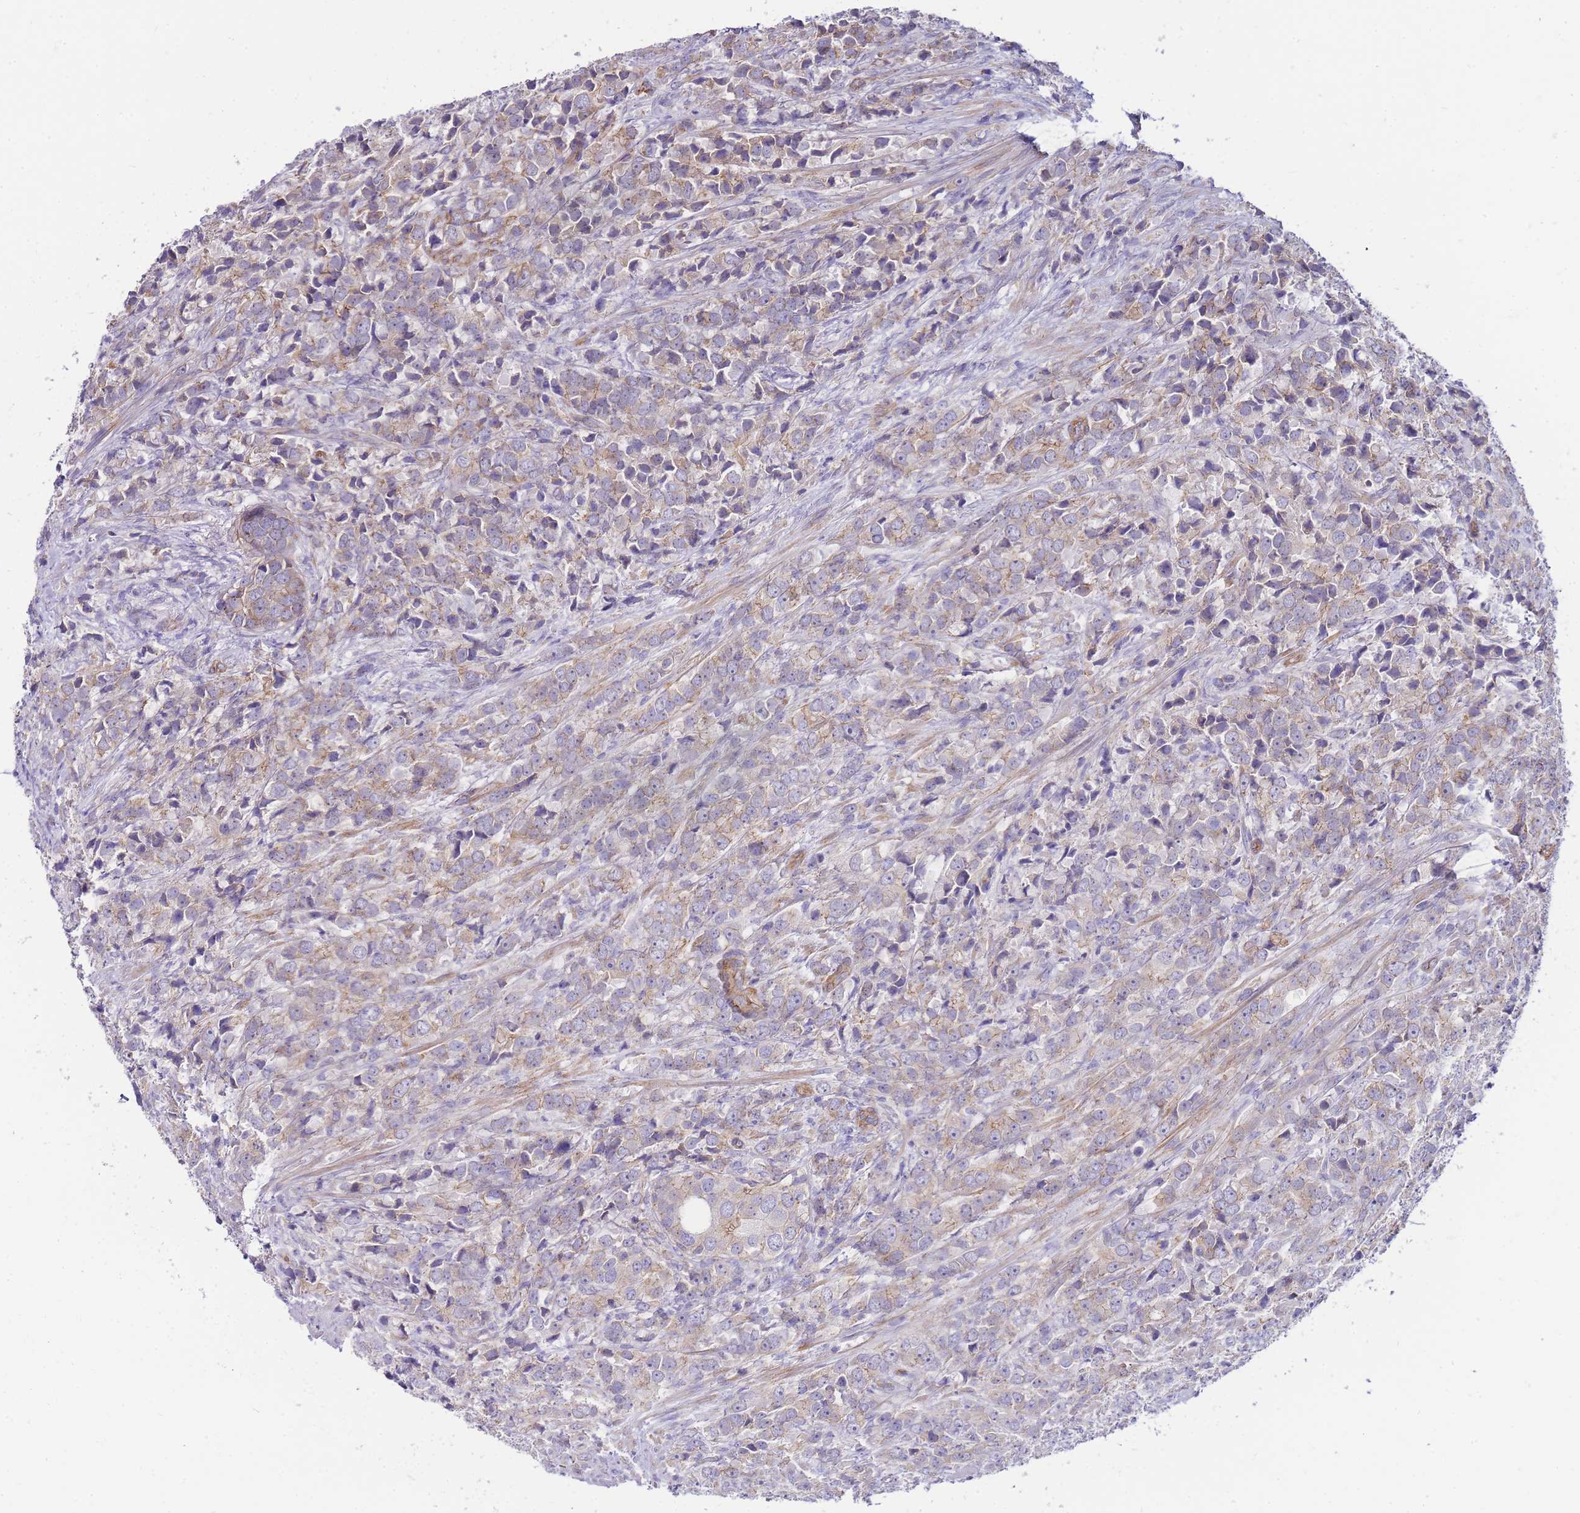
{"staining": {"intensity": "weak", "quantity": ">75%", "location": "cytoplasmic/membranous"}, "tissue": "prostate cancer", "cell_type": "Tumor cells", "image_type": "cancer", "snomed": [{"axis": "morphology", "description": "Adenocarcinoma, High grade"}, {"axis": "topography", "description": "Prostate"}], "caption": "A histopathology image of human prostate adenocarcinoma (high-grade) stained for a protein exhibits weak cytoplasmic/membranous brown staining in tumor cells.", "gene": "PDCD7", "patient": {"sex": "male", "age": 62}}